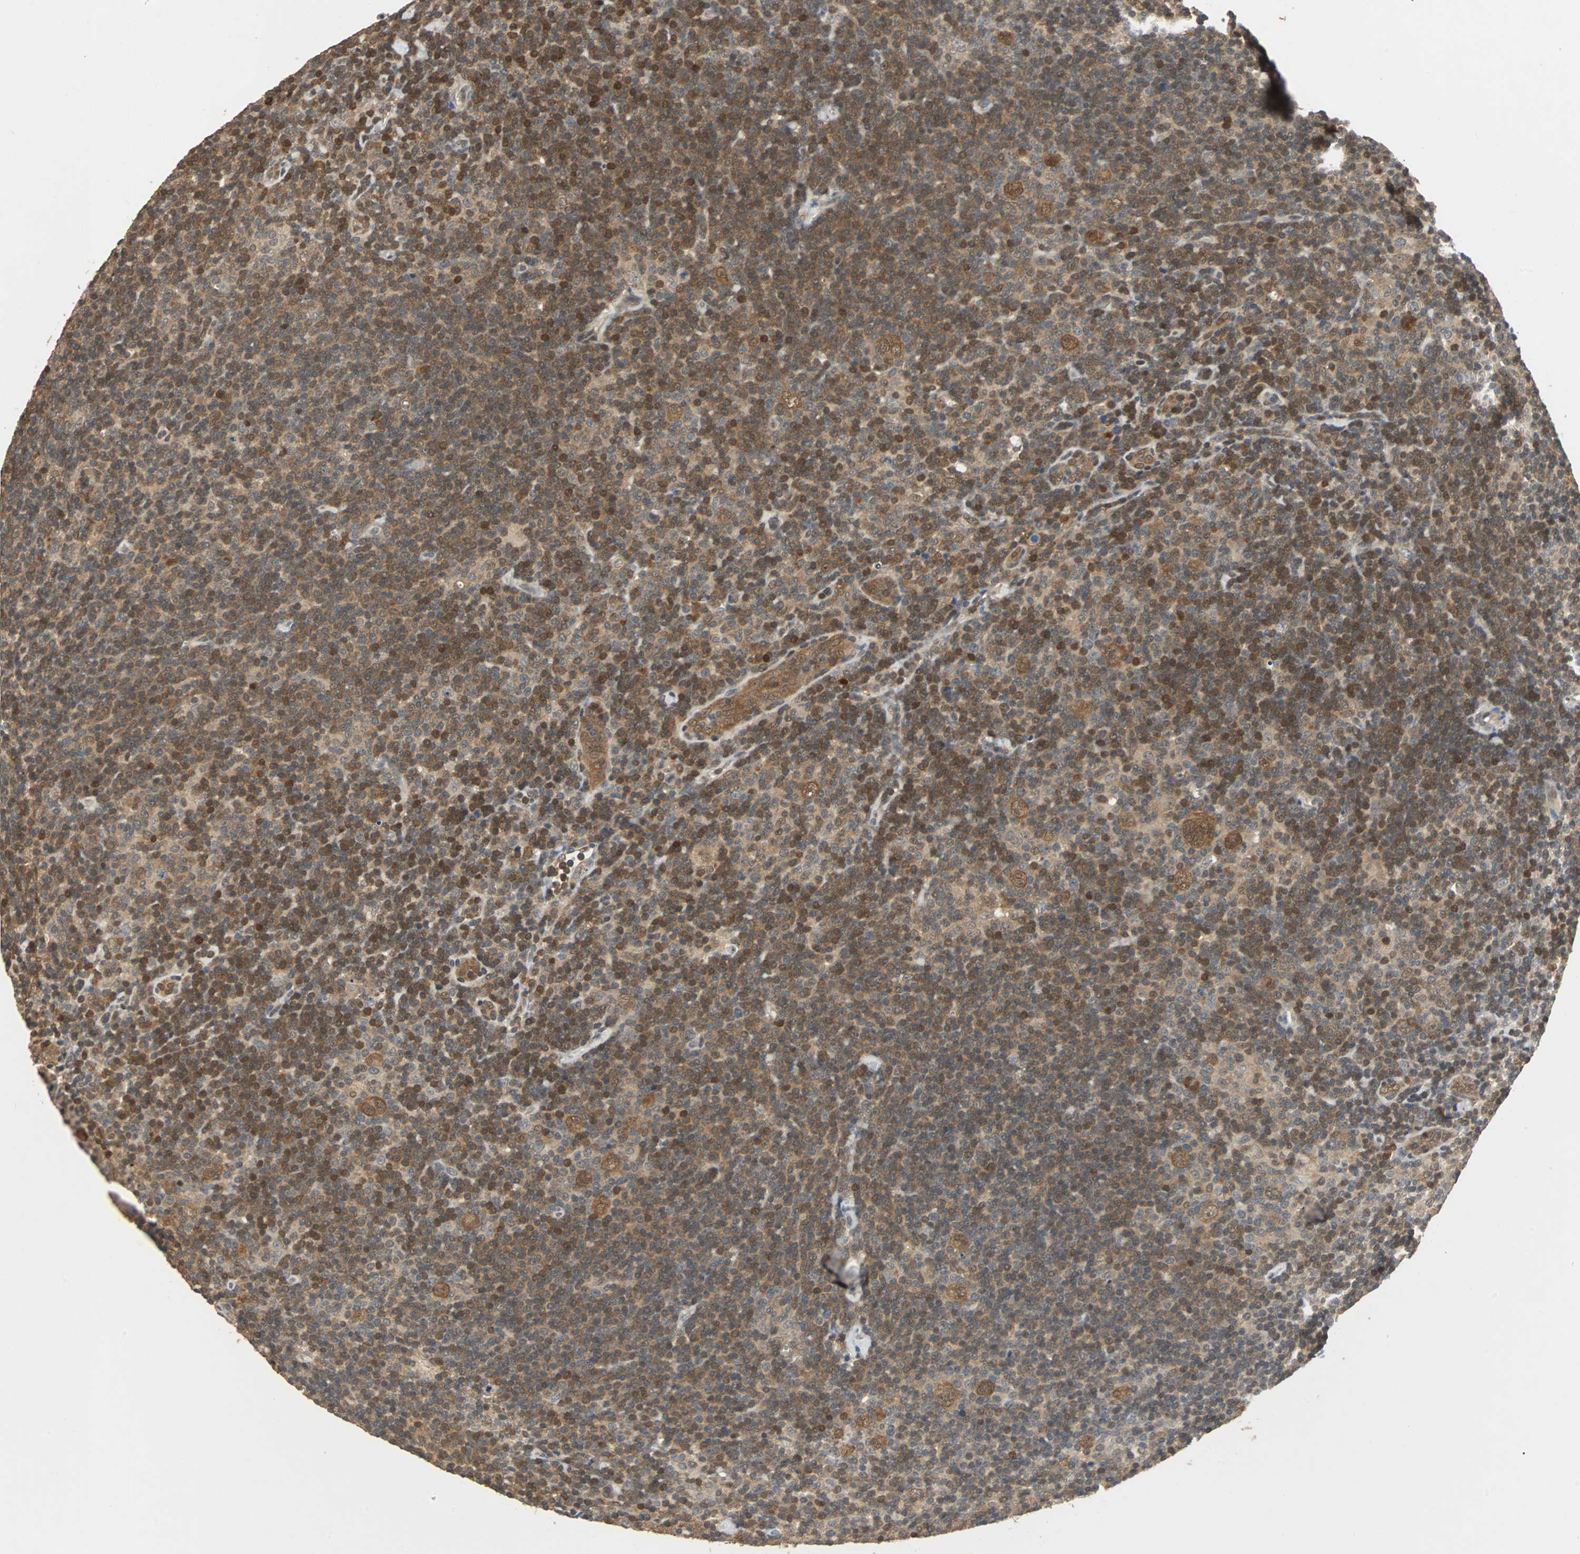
{"staining": {"intensity": "moderate", "quantity": ">75%", "location": "cytoplasmic/membranous"}, "tissue": "lymphoma", "cell_type": "Tumor cells", "image_type": "cancer", "snomed": [{"axis": "morphology", "description": "Hodgkin's disease, NOS"}, {"axis": "topography", "description": "Lymph node"}], "caption": "The immunohistochemical stain highlights moderate cytoplasmic/membranous expression in tumor cells of lymphoma tissue. Using DAB (3,3'-diaminobenzidine) (brown) and hematoxylin (blue) stains, captured at high magnification using brightfield microscopy.", "gene": "PRDX6", "patient": {"sex": "female", "age": 57}}